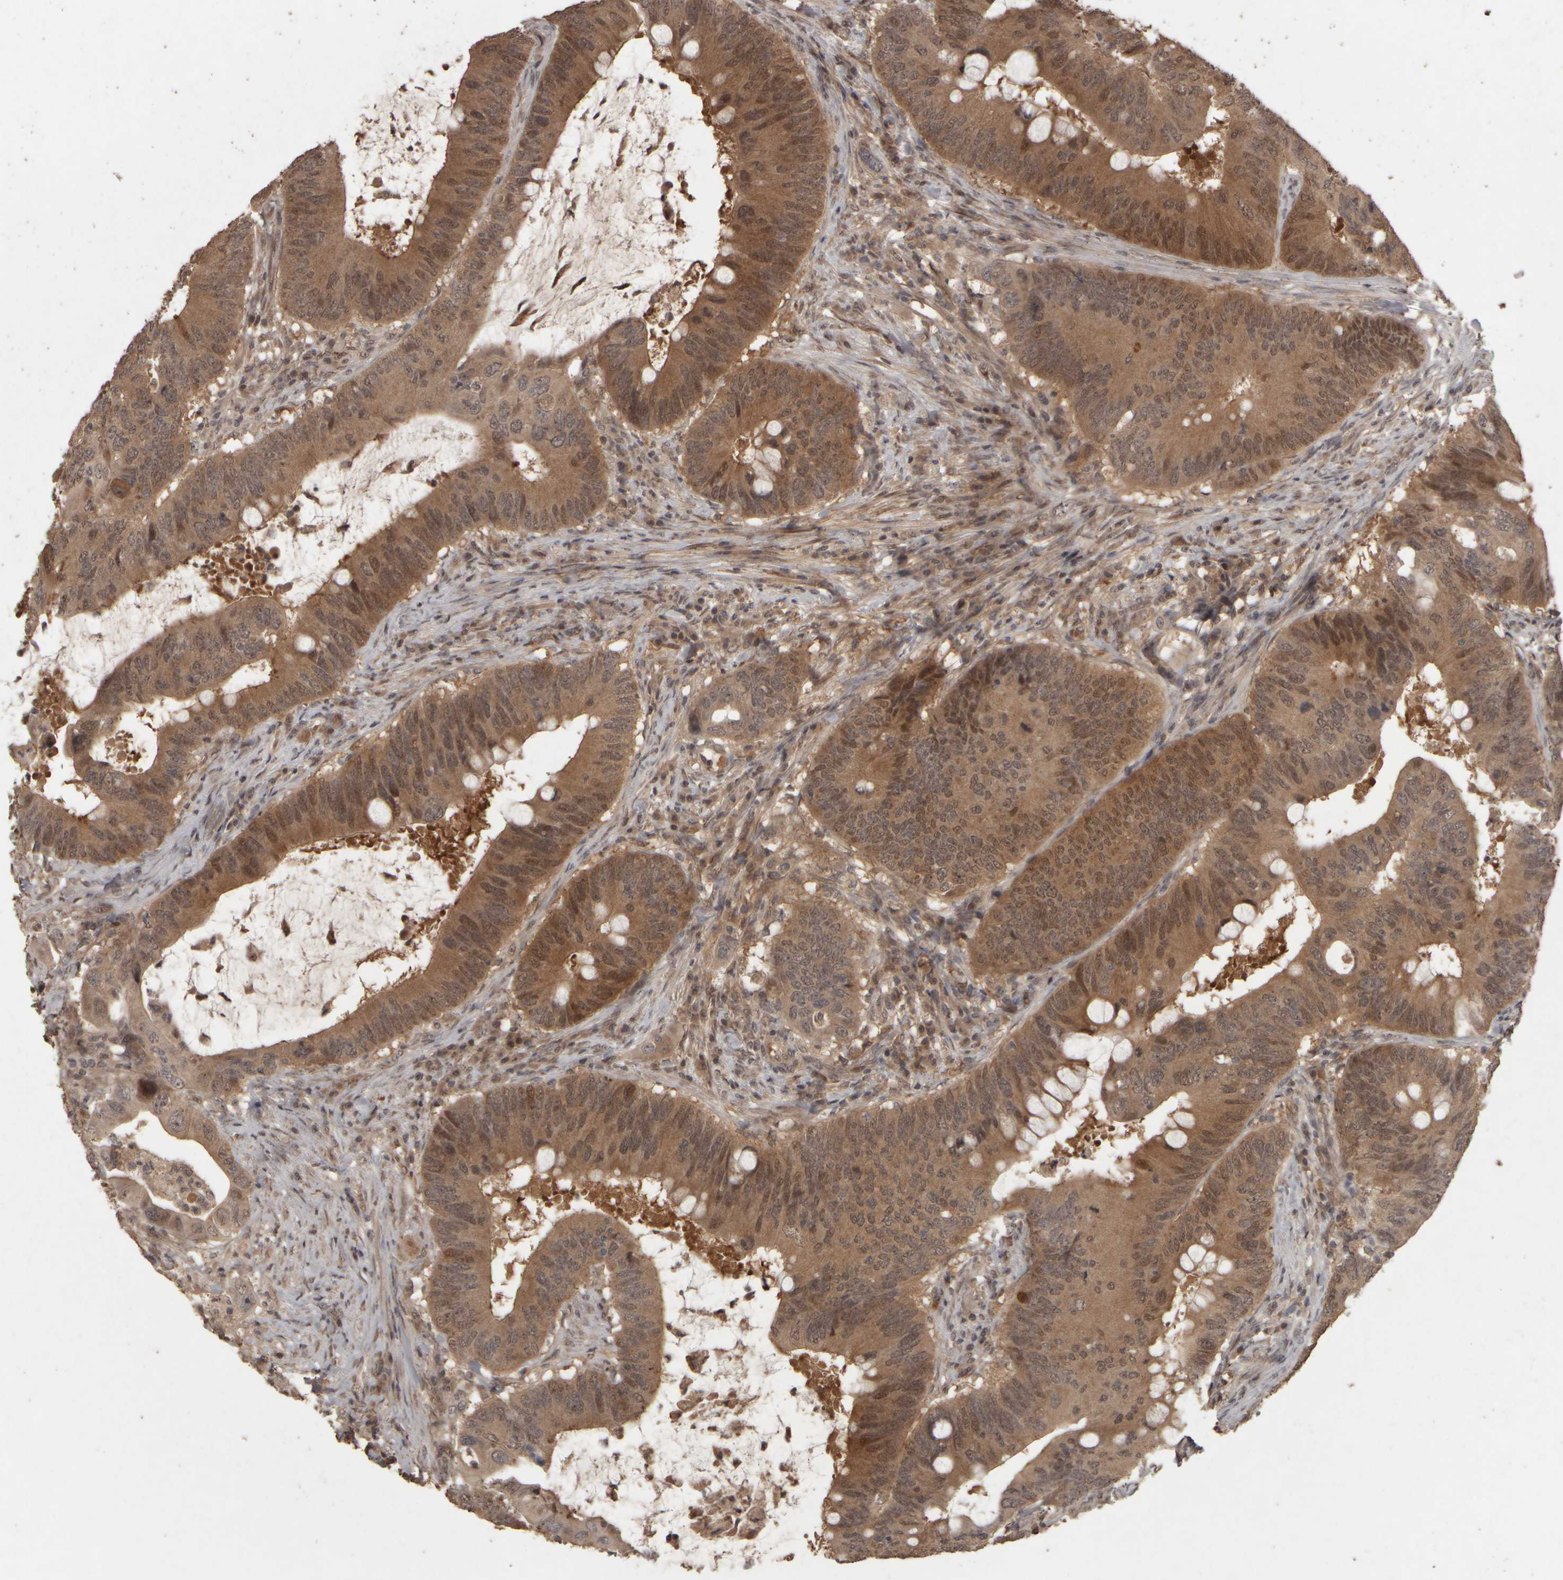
{"staining": {"intensity": "moderate", "quantity": ">75%", "location": "cytoplasmic/membranous,nuclear"}, "tissue": "colorectal cancer", "cell_type": "Tumor cells", "image_type": "cancer", "snomed": [{"axis": "morphology", "description": "Adenocarcinoma, NOS"}, {"axis": "topography", "description": "Colon"}], "caption": "Human colorectal adenocarcinoma stained for a protein (brown) displays moderate cytoplasmic/membranous and nuclear positive expression in about >75% of tumor cells.", "gene": "ACO1", "patient": {"sex": "male", "age": 71}}